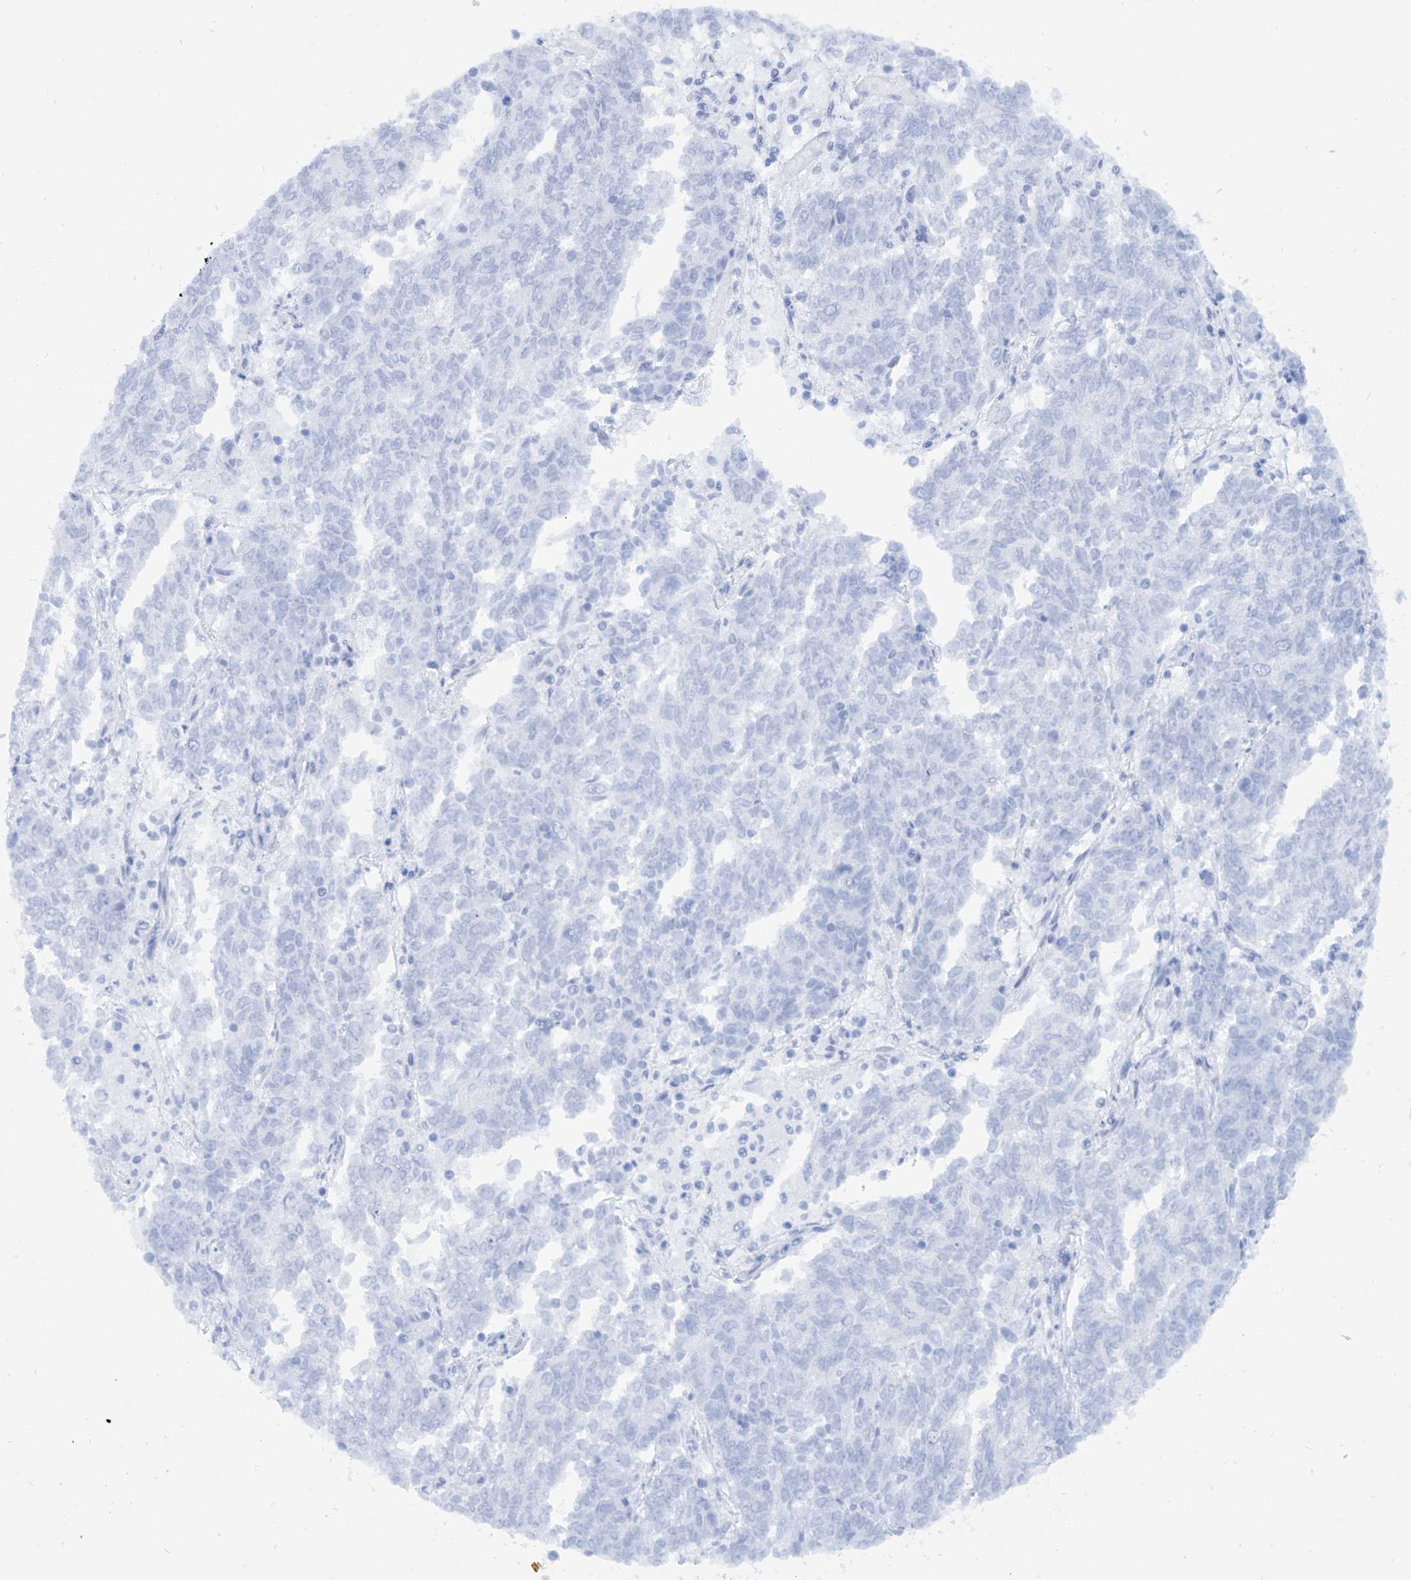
{"staining": {"intensity": "negative", "quantity": "none", "location": "none"}, "tissue": "endometrial cancer", "cell_type": "Tumor cells", "image_type": "cancer", "snomed": [{"axis": "morphology", "description": "Adenocarcinoma, NOS"}, {"axis": "topography", "description": "Endometrium"}], "caption": "The image exhibits no staining of tumor cells in adenocarcinoma (endometrial).", "gene": "PDXK", "patient": {"sex": "female", "age": 80}}